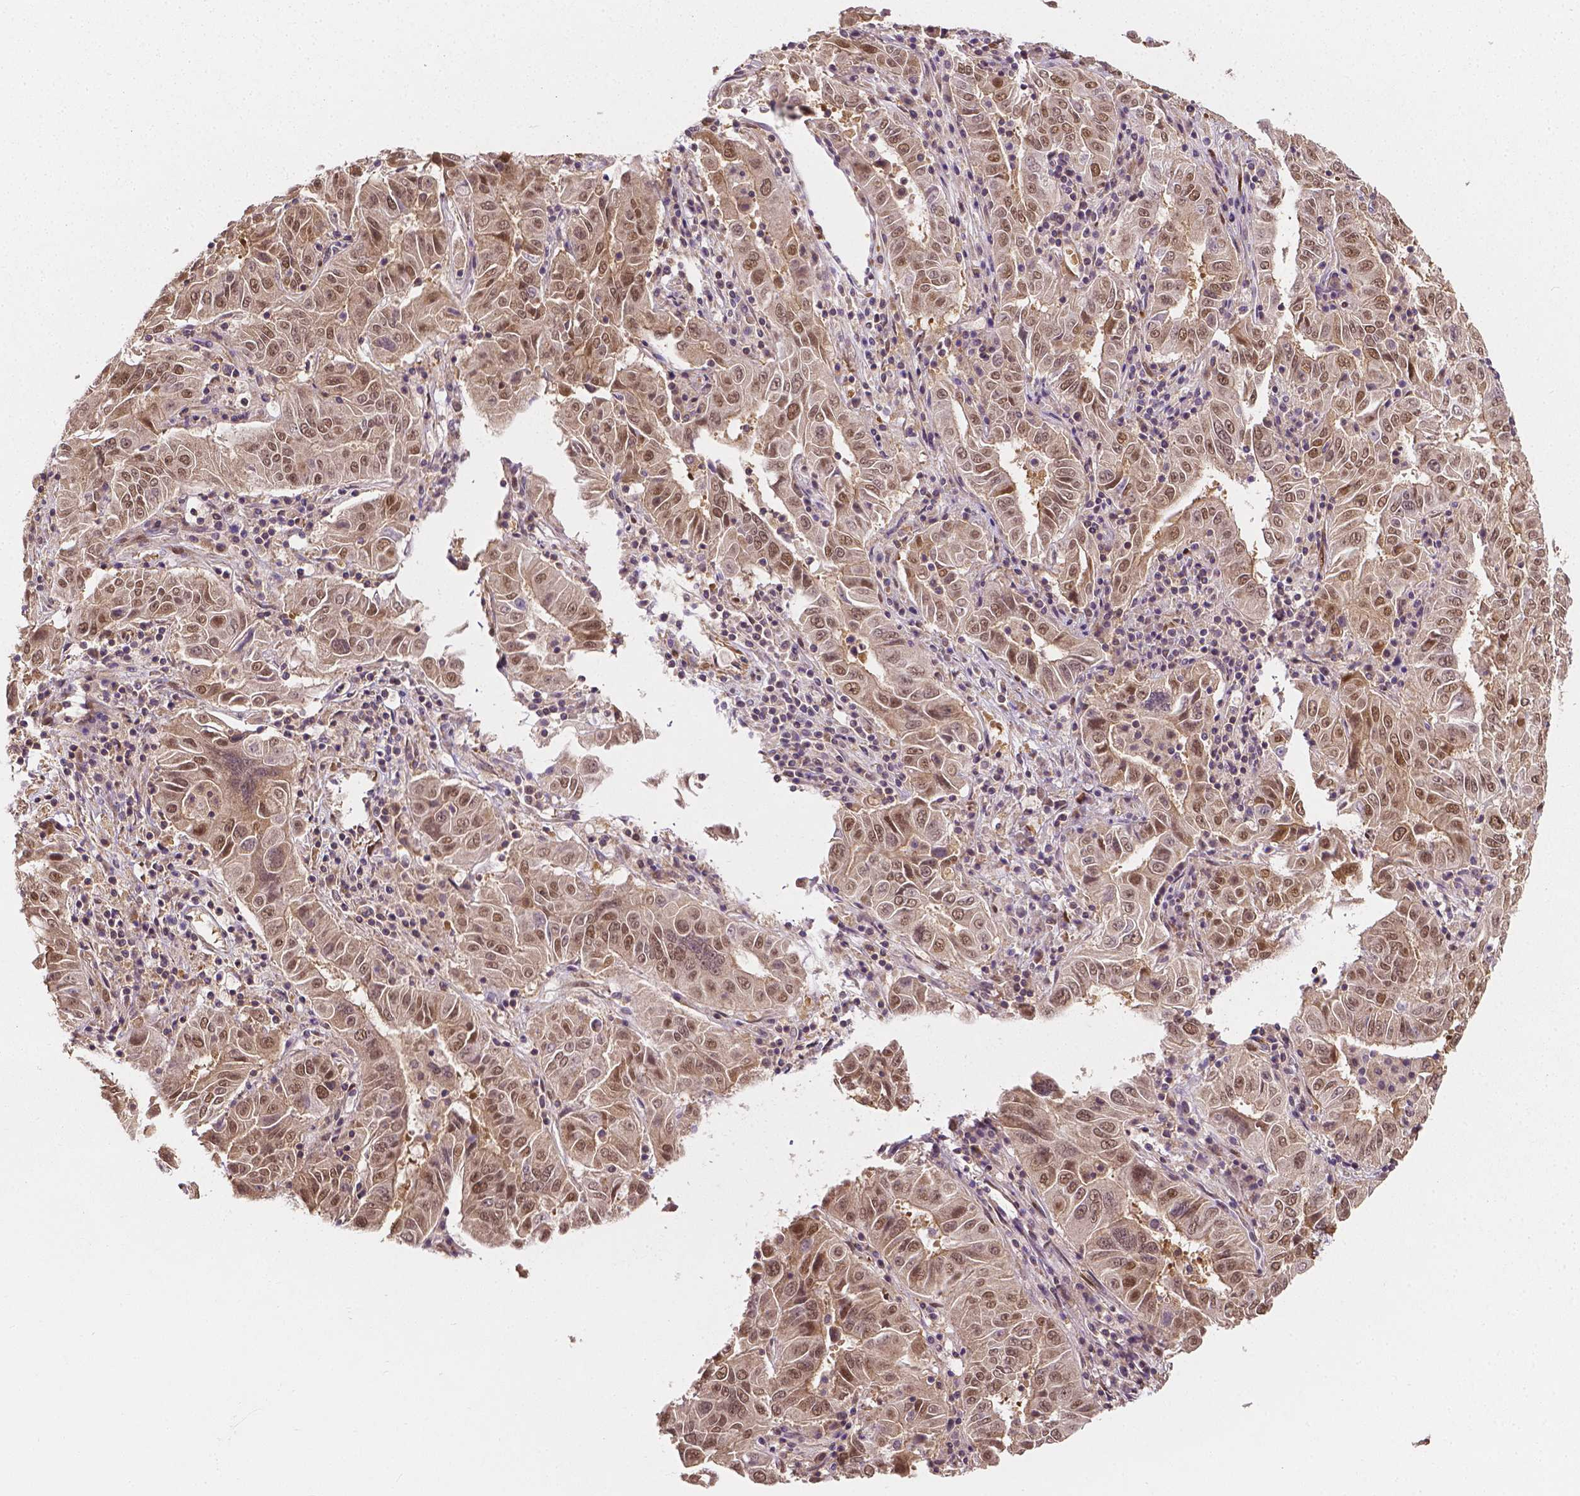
{"staining": {"intensity": "weak", "quantity": ">75%", "location": "nuclear"}, "tissue": "pancreatic cancer", "cell_type": "Tumor cells", "image_type": "cancer", "snomed": [{"axis": "morphology", "description": "Adenocarcinoma, NOS"}, {"axis": "topography", "description": "Pancreas"}], "caption": "Immunohistochemical staining of pancreatic cancer demonstrates low levels of weak nuclear positivity in approximately >75% of tumor cells.", "gene": "YAP1", "patient": {"sex": "male", "age": 63}}